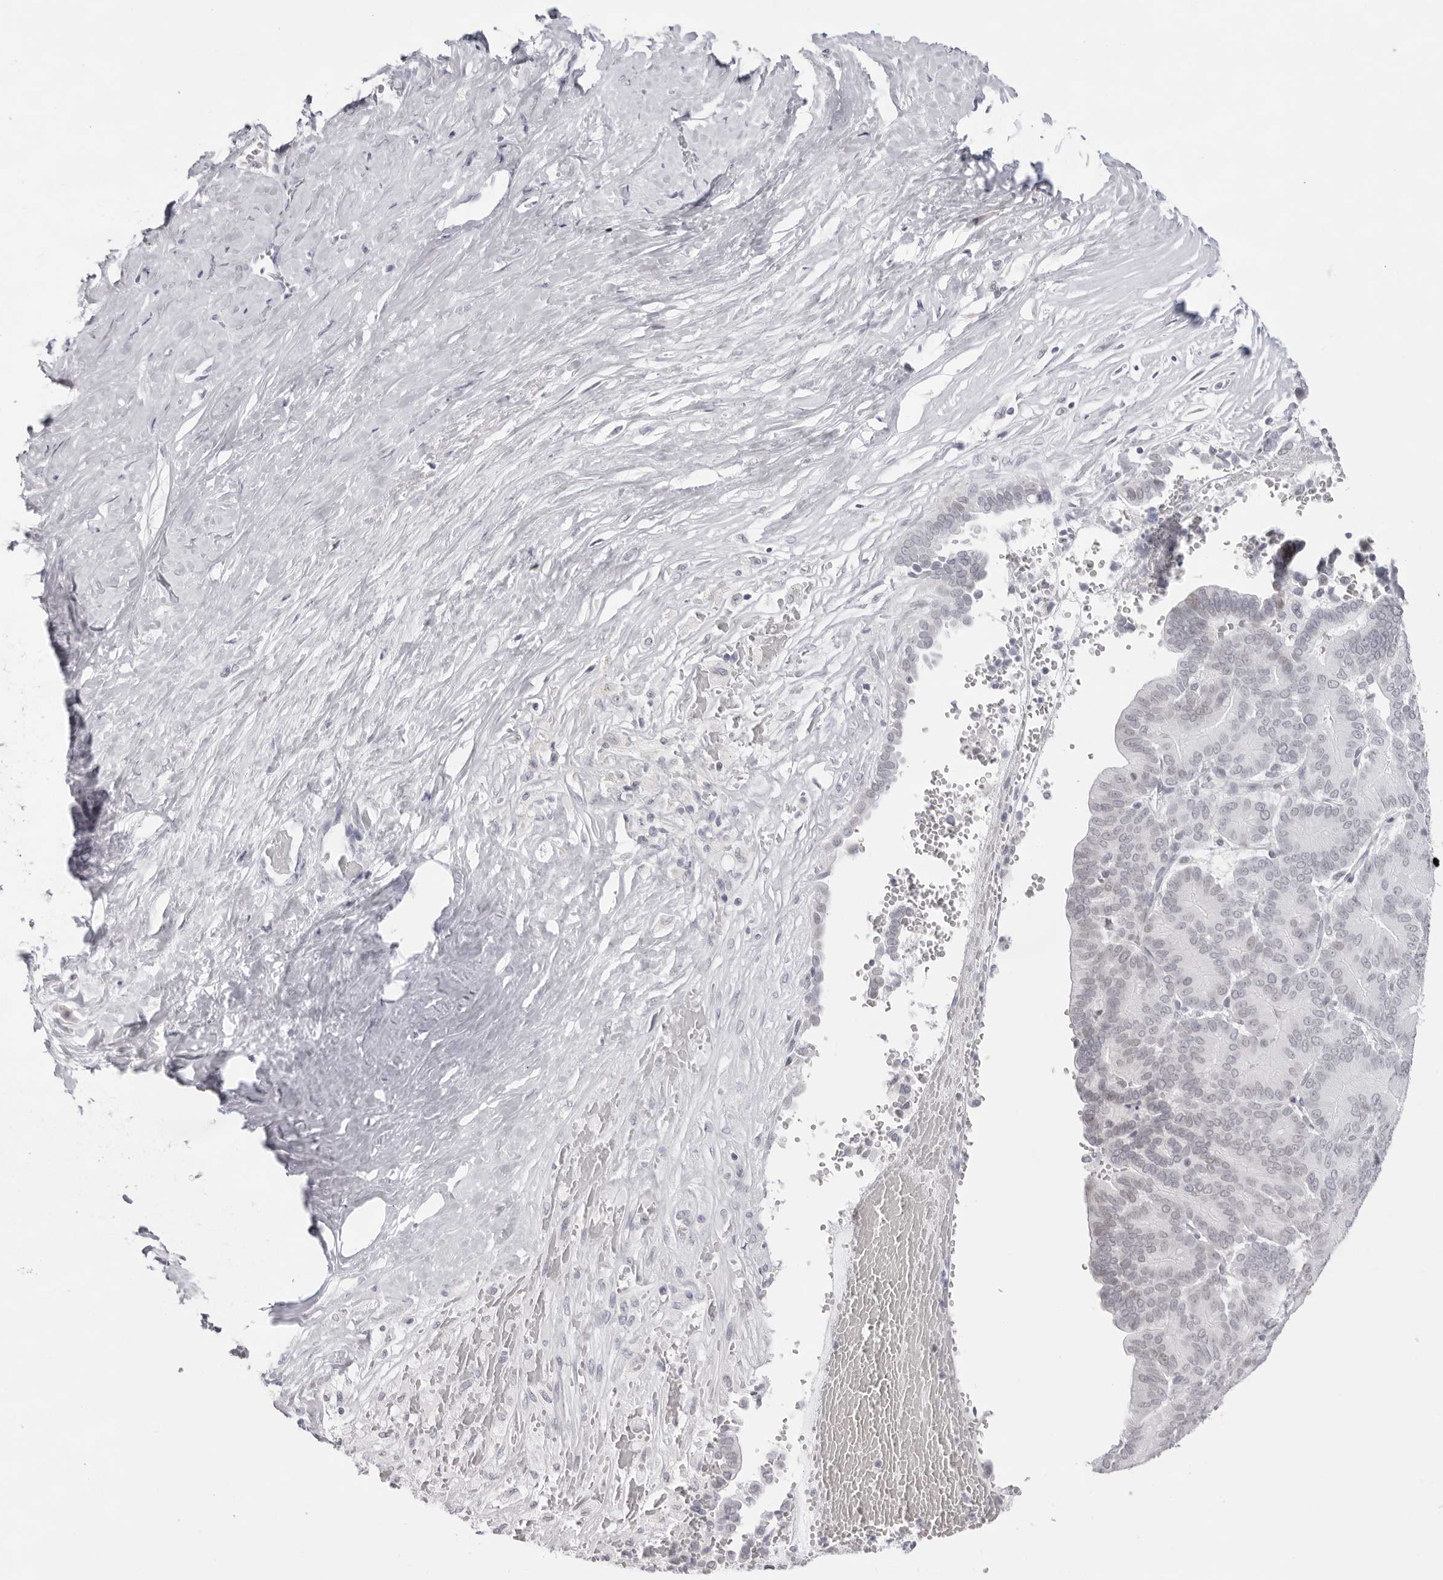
{"staining": {"intensity": "moderate", "quantity": "<25%", "location": "nuclear"}, "tissue": "liver cancer", "cell_type": "Tumor cells", "image_type": "cancer", "snomed": [{"axis": "morphology", "description": "Cholangiocarcinoma"}, {"axis": "topography", "description": "Liver"}], "caption": "Liver cholangiocarcinoma tissue displays moderate nuclear positivity in about <25% of tumor cells, visualized by immunohistochemistry.", "gene": "KLK12", "patient": {"sex": "female", "age": 75}}